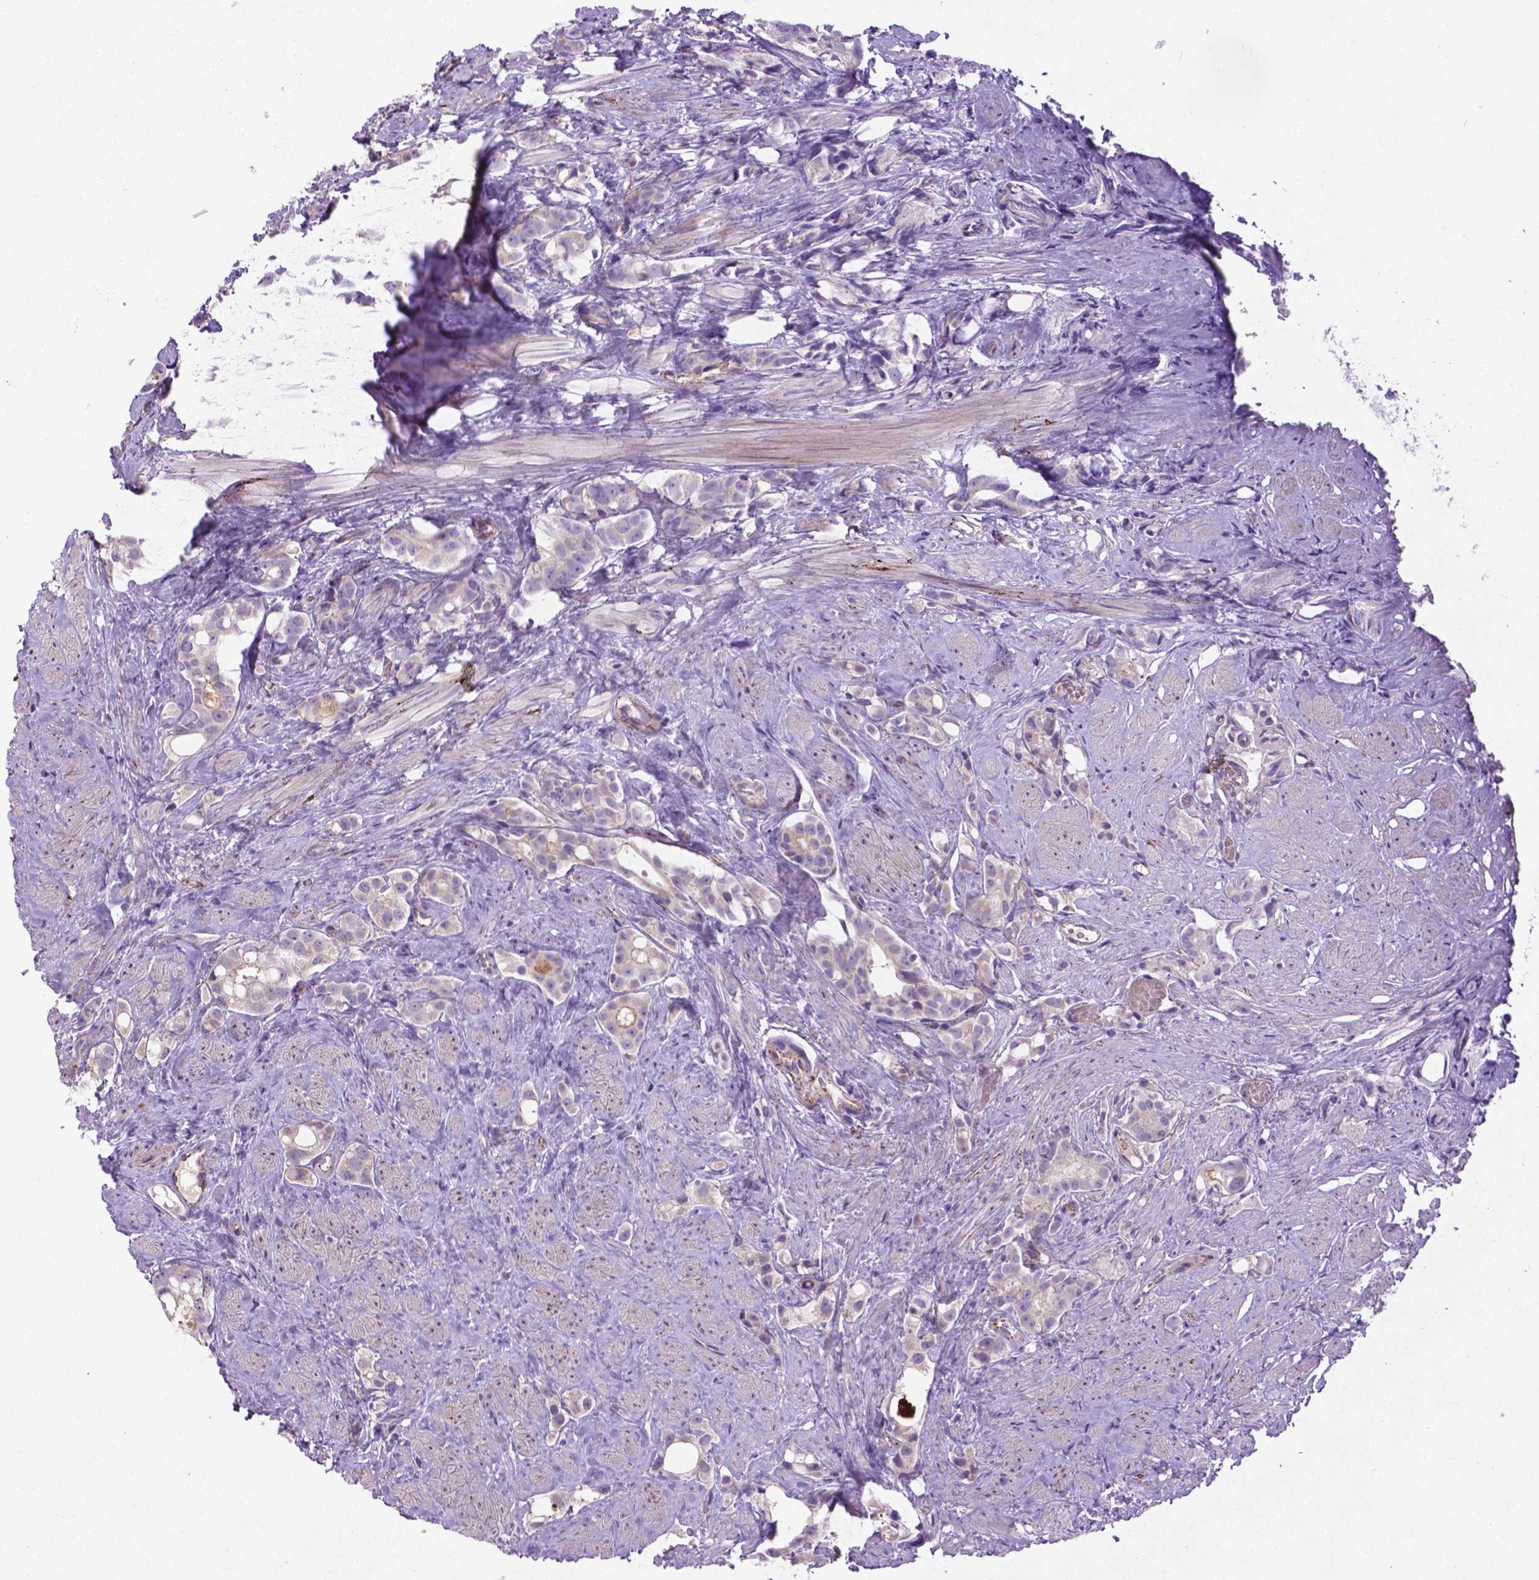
{"staining": {"intensity": "negative", "quantity": "none", "location": "none"}, "tissue": "prostate cancer", "cell_type": "Tumor cells", "image_type": "cancer", "snomed": [{"axis": "morphology", "description": "Adenocarcinoma, High grade"}, {"axis": "topography", "description": "Prostate"}], "caption": "High magnification brightfield microscopy of prostate cancer stained with DAB (brown) and counterstained with hematoxylin (blue): tumor cells show no significant staining.", "gene": "CCER2", "patient": {"sex": "male", "age": 75}}